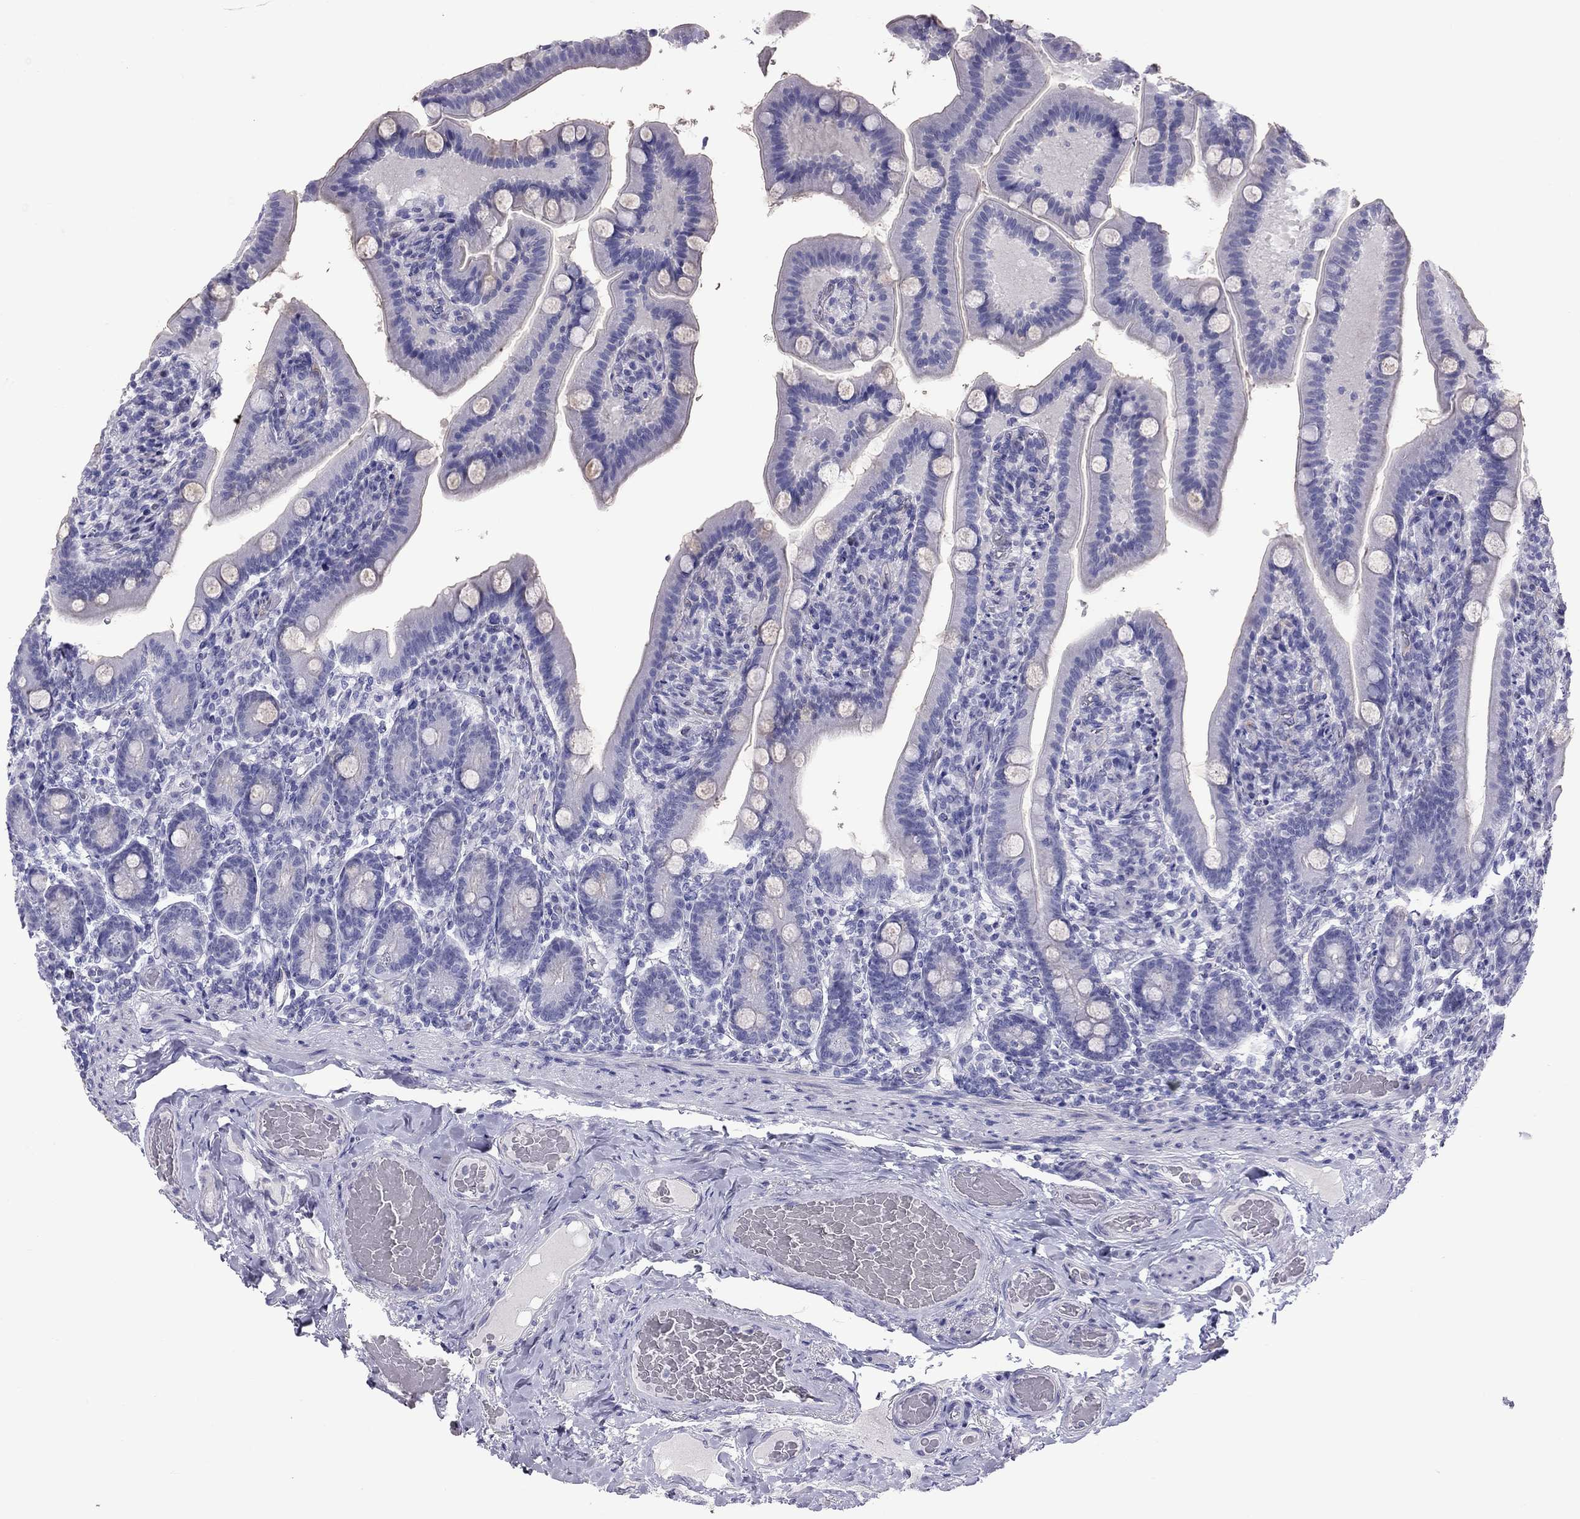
{"staining": {"intensity": "negative", "quantity": "none", "location": "none"}, "tissue": "small intestine", "cell_type": "Glandular cells", "image_type": "normal", "snomed": [{"axis": "morphology", "description": "Normal tissue, NOS"}, {"axis": "topography", "description": "Small intestine"}], "caption": "Immunohistochemical staining of unremarkable human small intestine demonstrates no significant positivity in glandular cells. (Immunohistochemistry, brightfield microscopy, high magnification).", "gene": "FSCN3", "patient": {"sex": "male", "age": 66}}